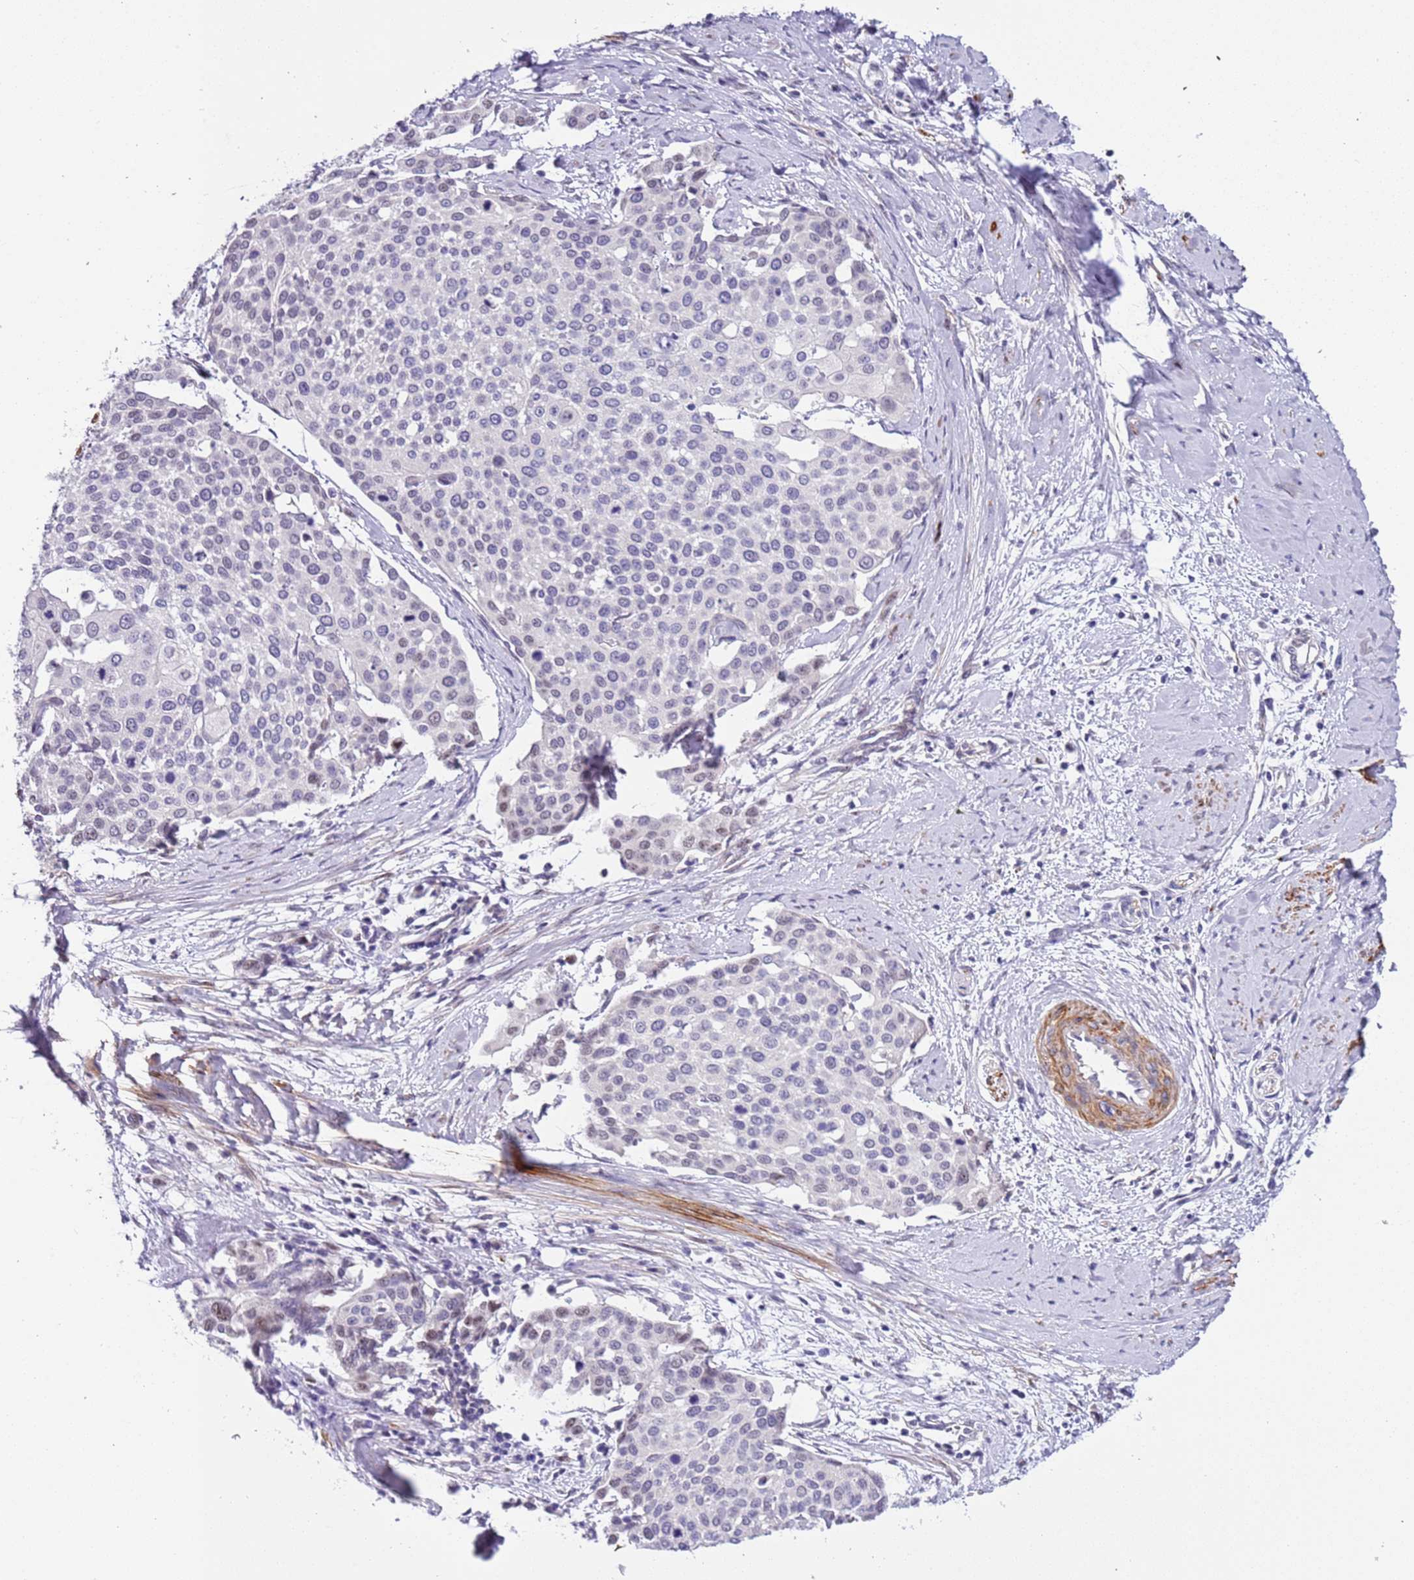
{"staining": {"intensity": "negative", "quantity": "none", "location": "none"}, "tissue": "cervical cancer", "cell_type": "Tumor cells", "image_type": "cancer", "snomed": [{"axis": "morphology", "description": "Squamous cell carcinoma, NOS"}, {"axis": "topography", "description": "Cervix"}], "caption": "Immunohistochemistry of human cervical squamous cell carcinoma exhibits no positivity in tumor cells. (DAB (3,3'-diaminobenzidine) immunohistochemistry (IHC) visualized using brightfield microscopy, high magnification).", "gene": "PLEKHH1", "patient": {"sex": "female", "age": 44}}